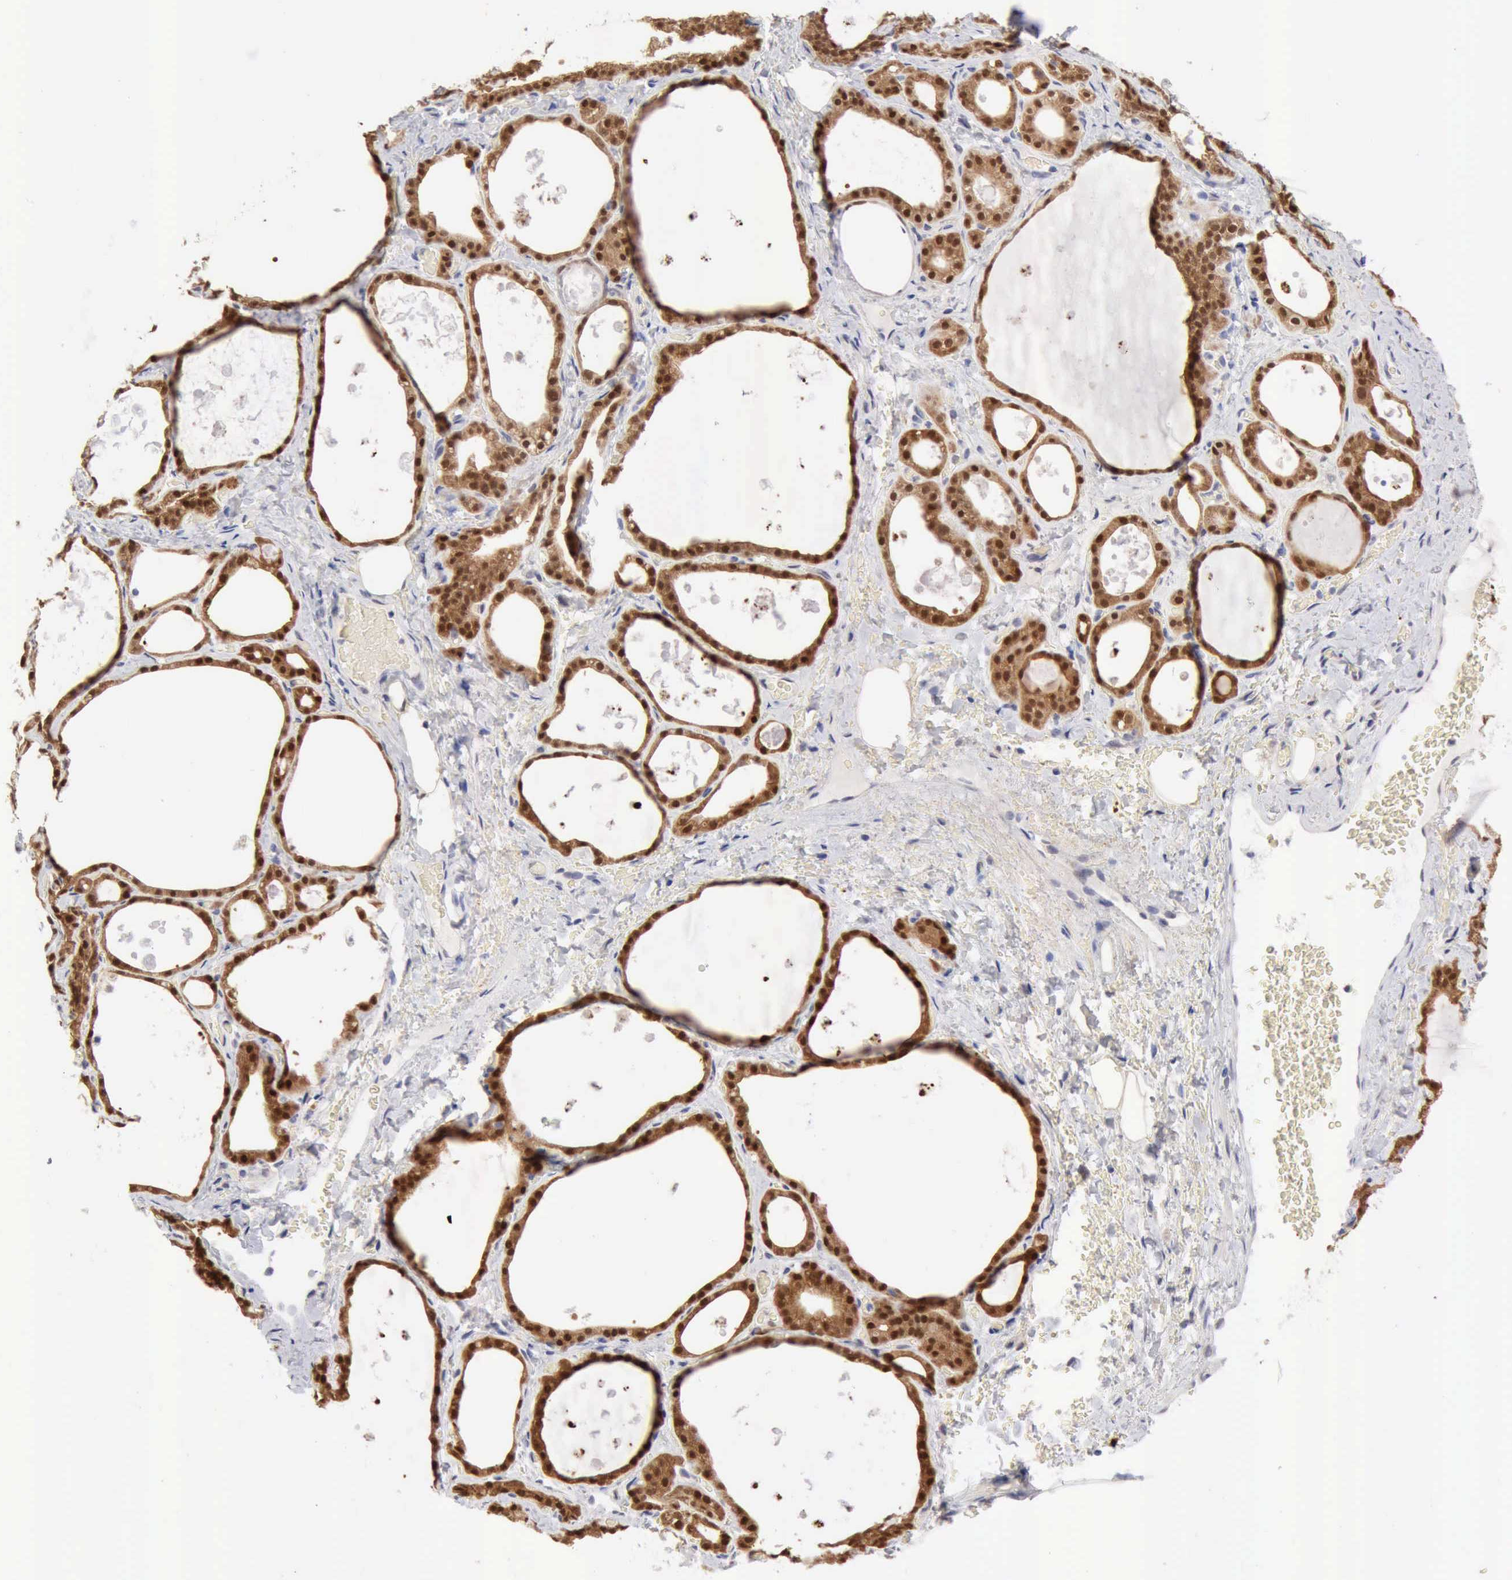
{"staining": {"intensity": "moderate", "quantity": ">75%", "location": "cytoplasmic/membranous"}, "tissue": "thyroid gland", "cell_type": "Glandular cells", "image_type": "normal", "snomed": [{"axis": "morphology", "description": "Normal tissue, NOS"}, {"axis": "topography", "description": "Thyroid gland"}], "caption": "Protein expression analysis of normal thyroid gland exhibits moderate cytoplasmic/membranous positivity in about >75% of glandular cells. Nuclei are stained in blue.", "gene": "PTGR2", "patient": {"sex": "male", "age": 61}}